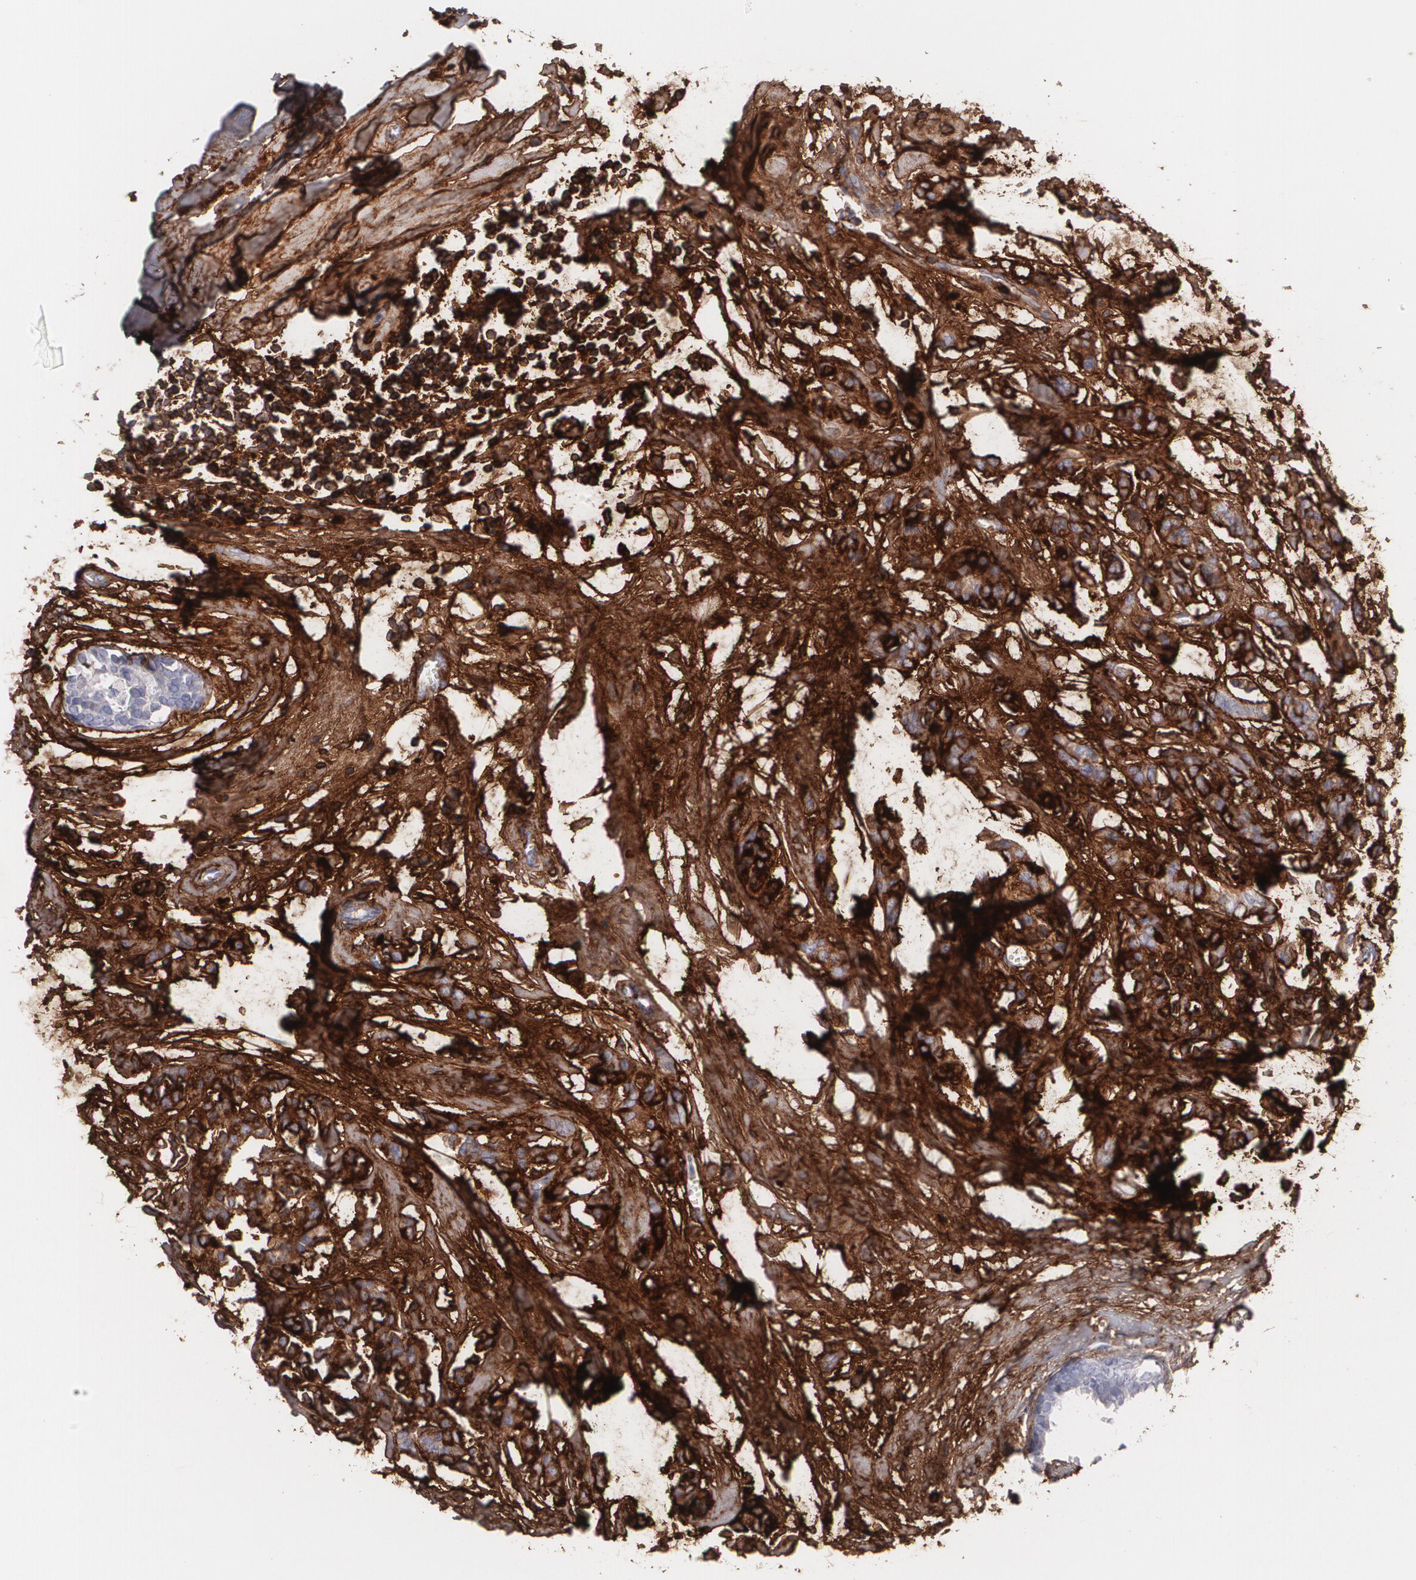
{"staining": {"intensity": "moderate", "quantity": ">75%", "location": "cytoplasmic/membranous"}, "tissue": "breast cancer", "cell_type": "Tumor cells", "image_type": "cancer", "snomed": [{"axis": "morphology", "description": "Duct carcinoma"}, {"axis": "topography", "description": "Breast"}], "caption": "Immunohistochemical staining of invasive ductal carcinoma (breast) exhibits medium levels of moderate cytoplasmic/membranous protein staining in about >75% of tumor cells. Nuclei are stained in blue.", "gene": "FBLN1", "patient": {"sex": "female", "age": 84}}